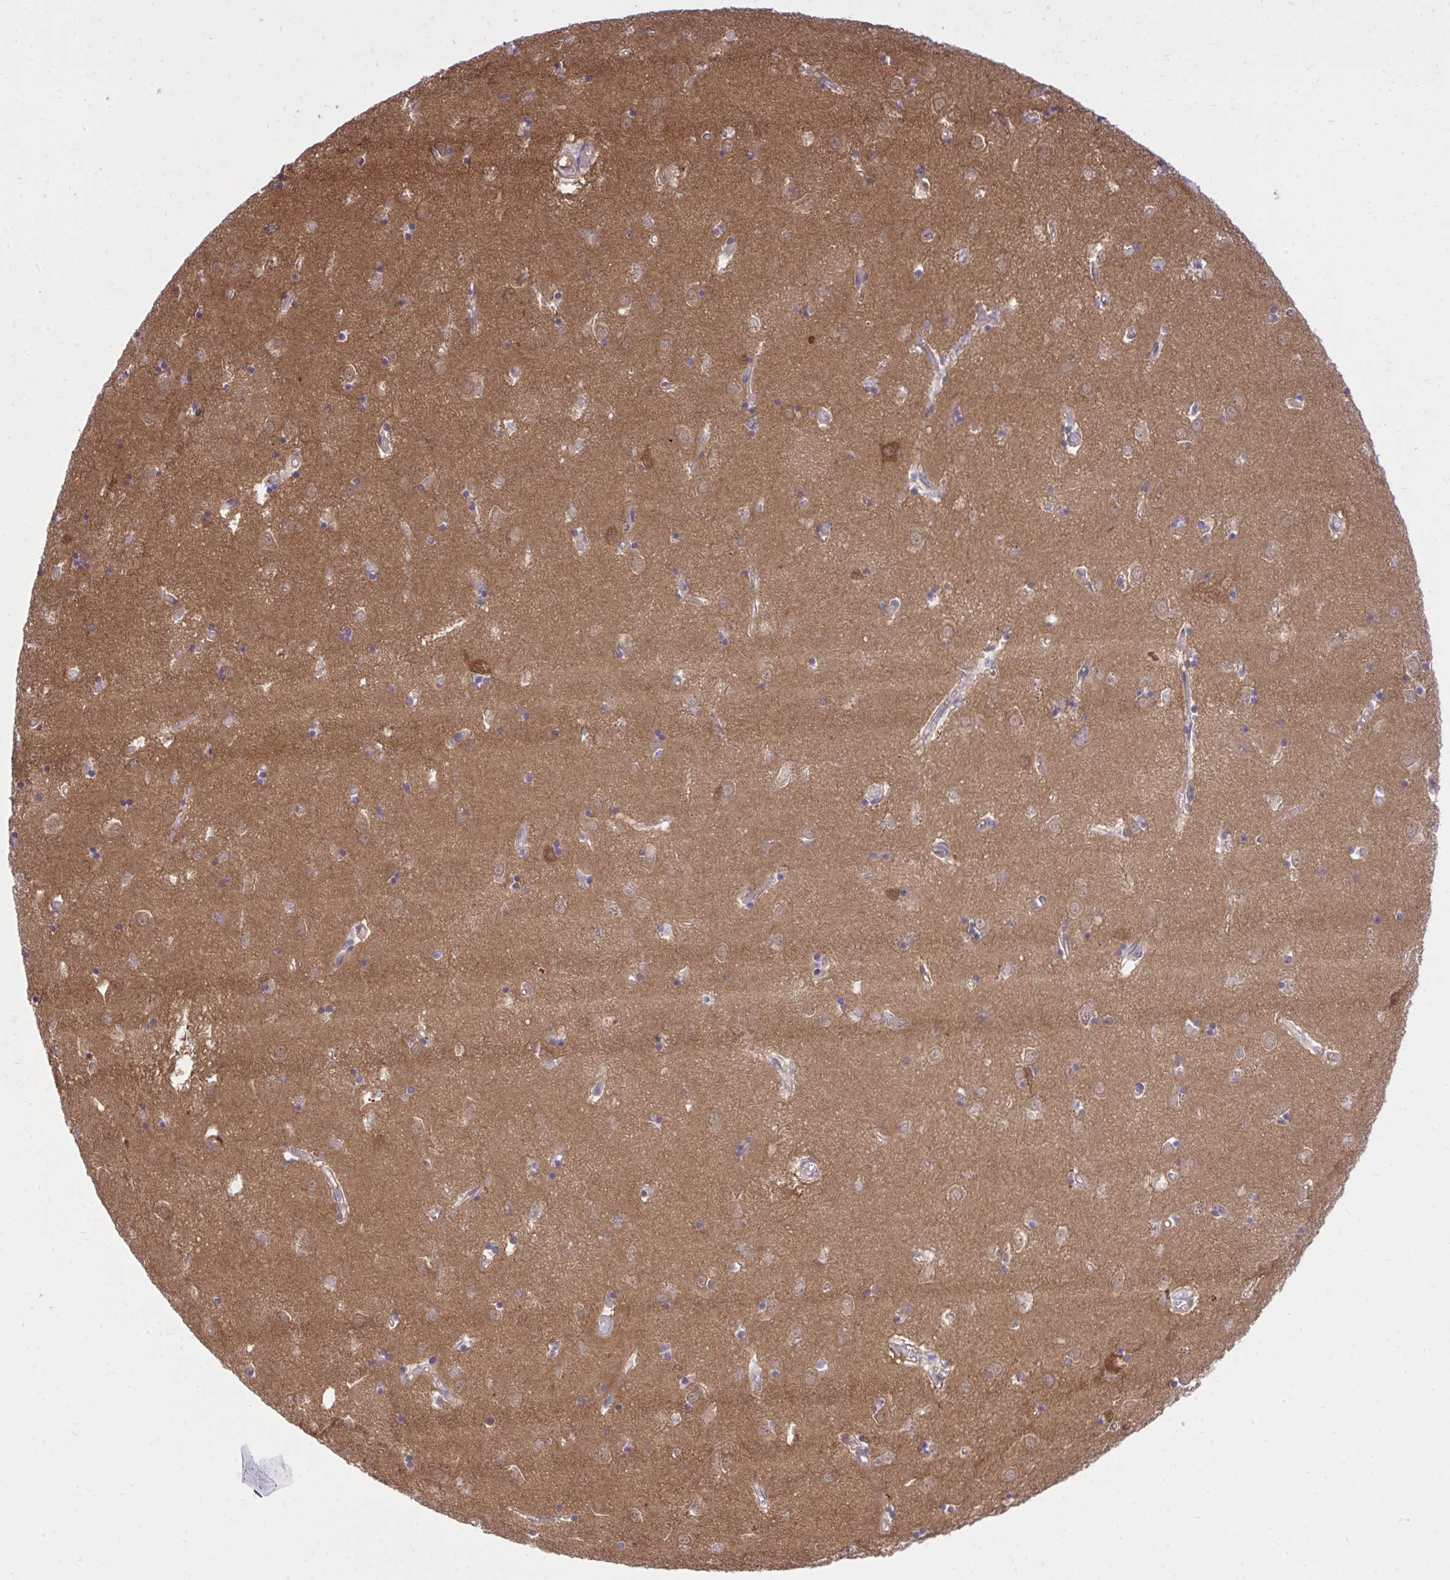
{"staining": {"intensity": "negative", "quantity": "none", "location": "none"}, "tissue": "caudate", "cell_type": "Glial cells", "image_type": "normal", "snomed": [{"axis": "morphology", "description": "Normal tissue, NOS"}, {"axis": "topography", "description": "Lateral ventricle wall"}], "caption": "A high-resolution photomicrograph shows IHC staining of unremarkable caudate, which exhibits no significant staining in glial cells.", "gene": "PPP5C", "patient": {"sex": "male", "age": 70}}